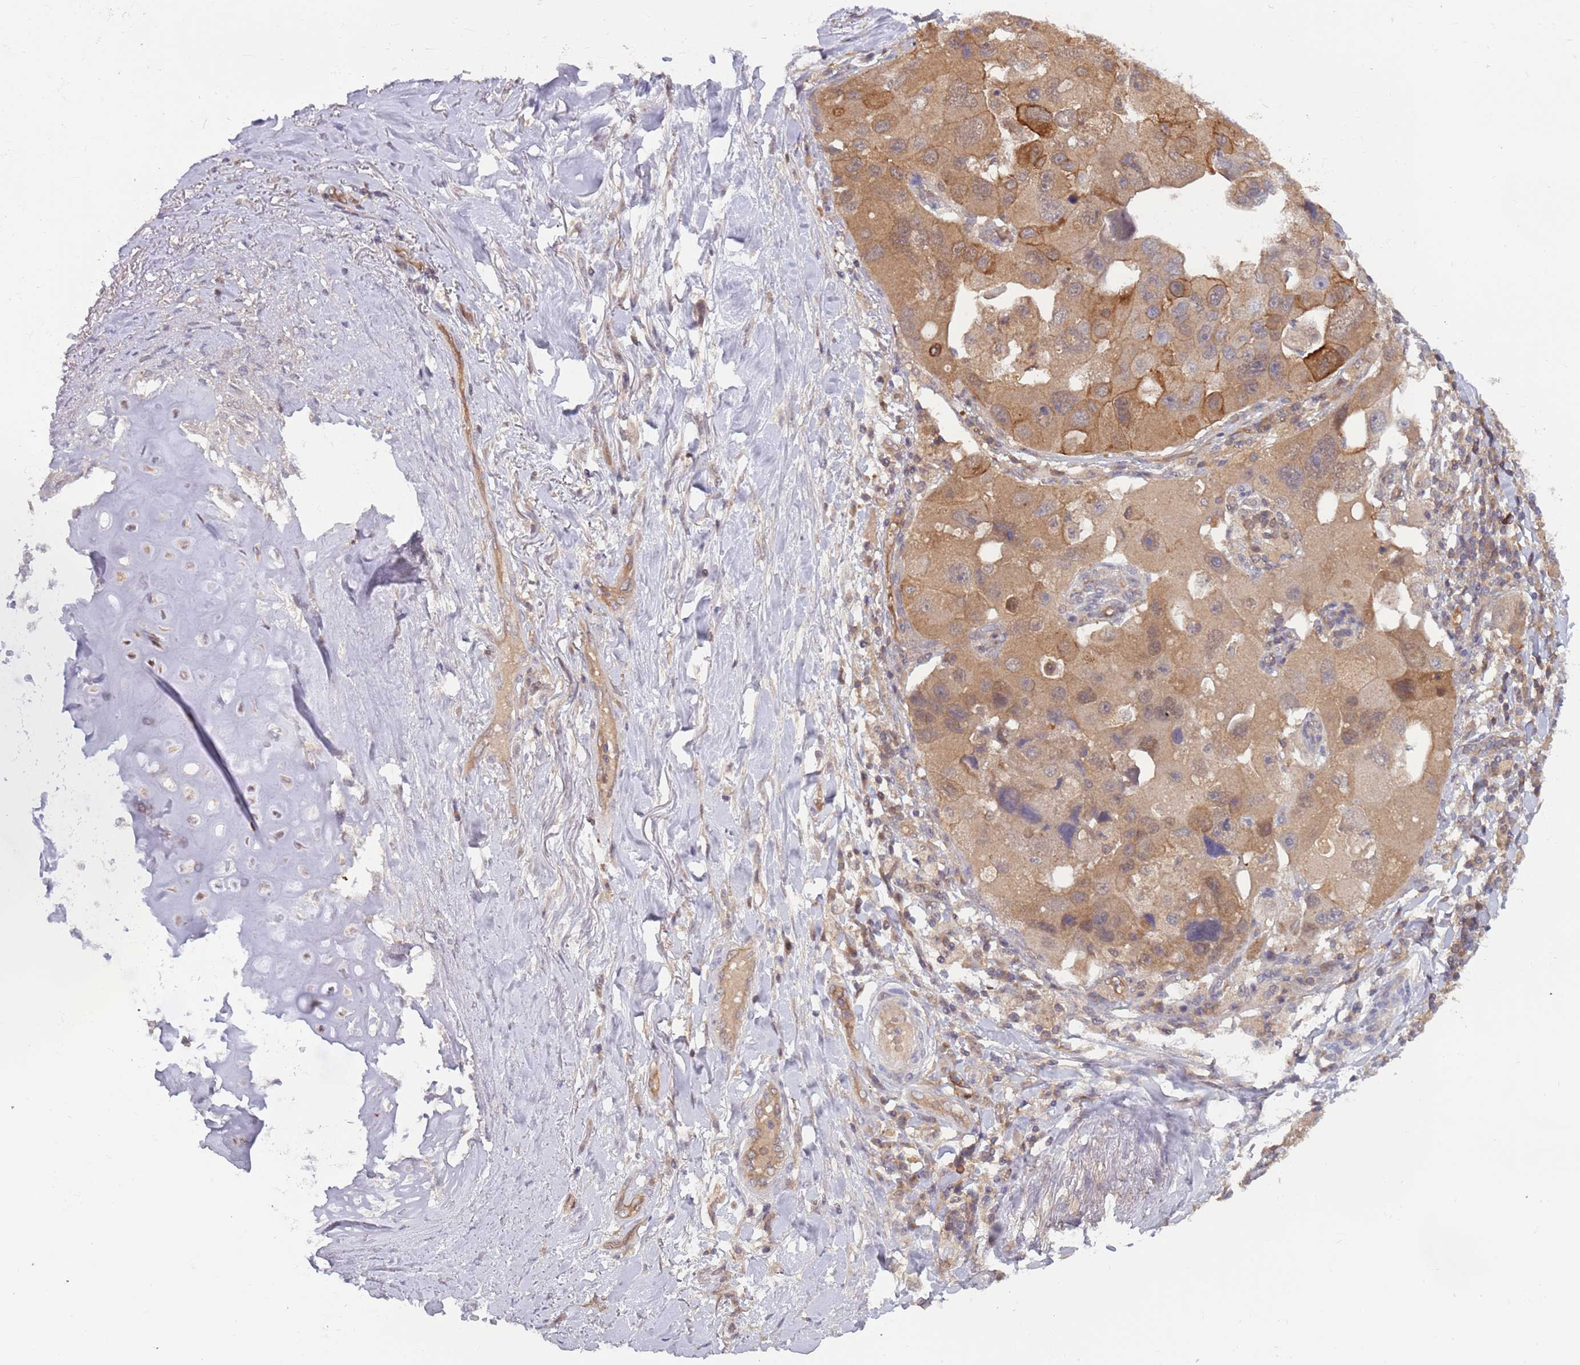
{"staining": {"intensity": "moderate", "quantity": ">75%", "location": "cytoplasmic/membranous"}, "tissue": "lung cancer", "cell_type": "Tumor cells", "image_type": "cancer", "snomed": [{"axis": "morphology", "description": "Adenocarcinoma, NOS"}, {"axis": "topography", "description": "Lung"}], "caption": "A brown stain shows moderate cytoplasmic/membranous positivity of a protein in human lung cancer (adenocarcinoma) tumor cells. (Brightfield microscopy of DAB IHC at high magnification).", "gene": "GSDMD", "patient": {"sex": "female", "age": 54}}